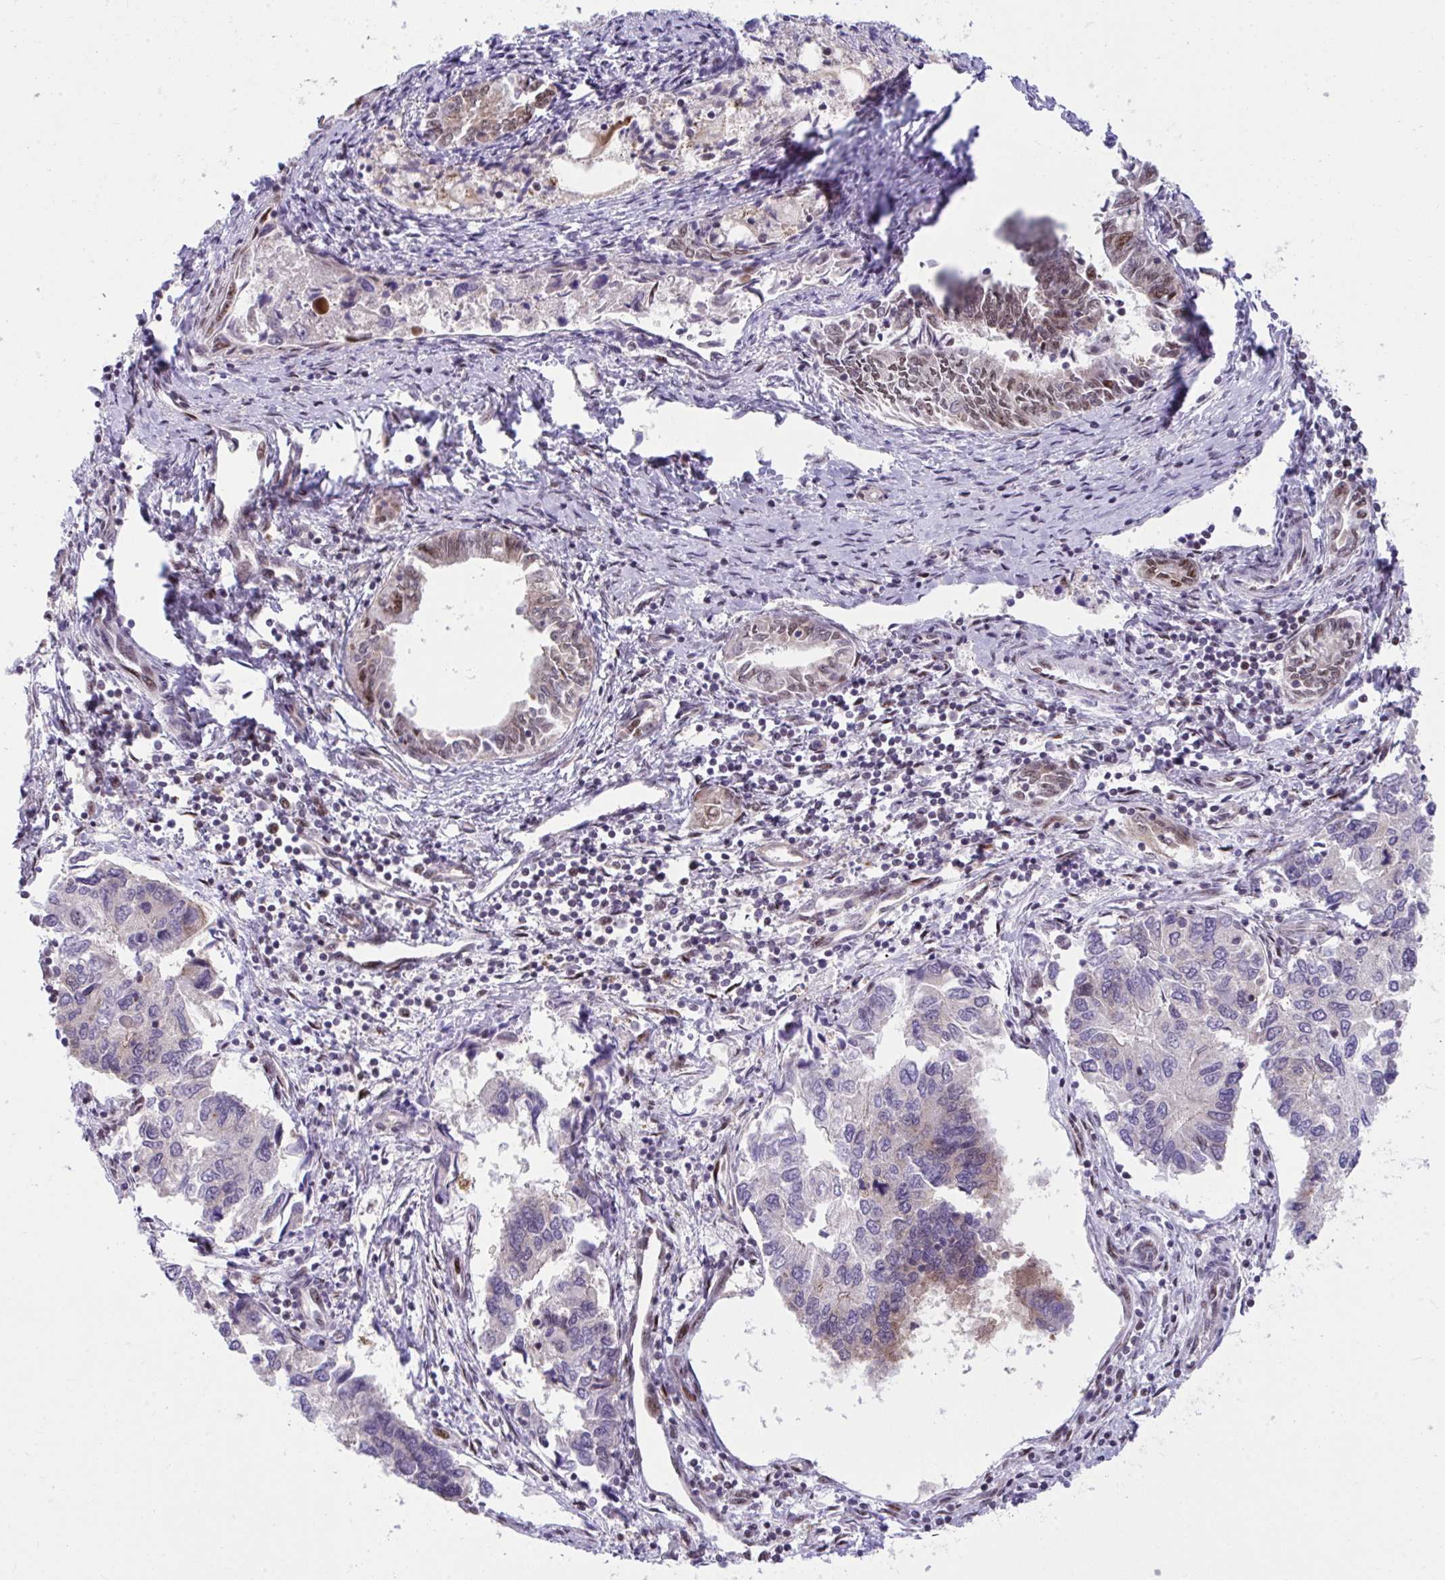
{"staining": {"intensity": "moderate", "quantity": "25%-75%", "location": "nuclear"}, "tissue": "endometrial cancer", "cell_type": "Tumor cells", "image_type": "cancer", "snomed": [{"axis": "morphology", "description": "Carcinoma, NOS"}, {"axis": "topography", "description": "Uterus"}], "caption": "This is an image of IHC staining of endometrial cancer (carcinoma), which shows moderate staining in the nuclear of tumor cells.", "gene": "SLC35C2", "patient": {"sex": "female", "age": 76}}